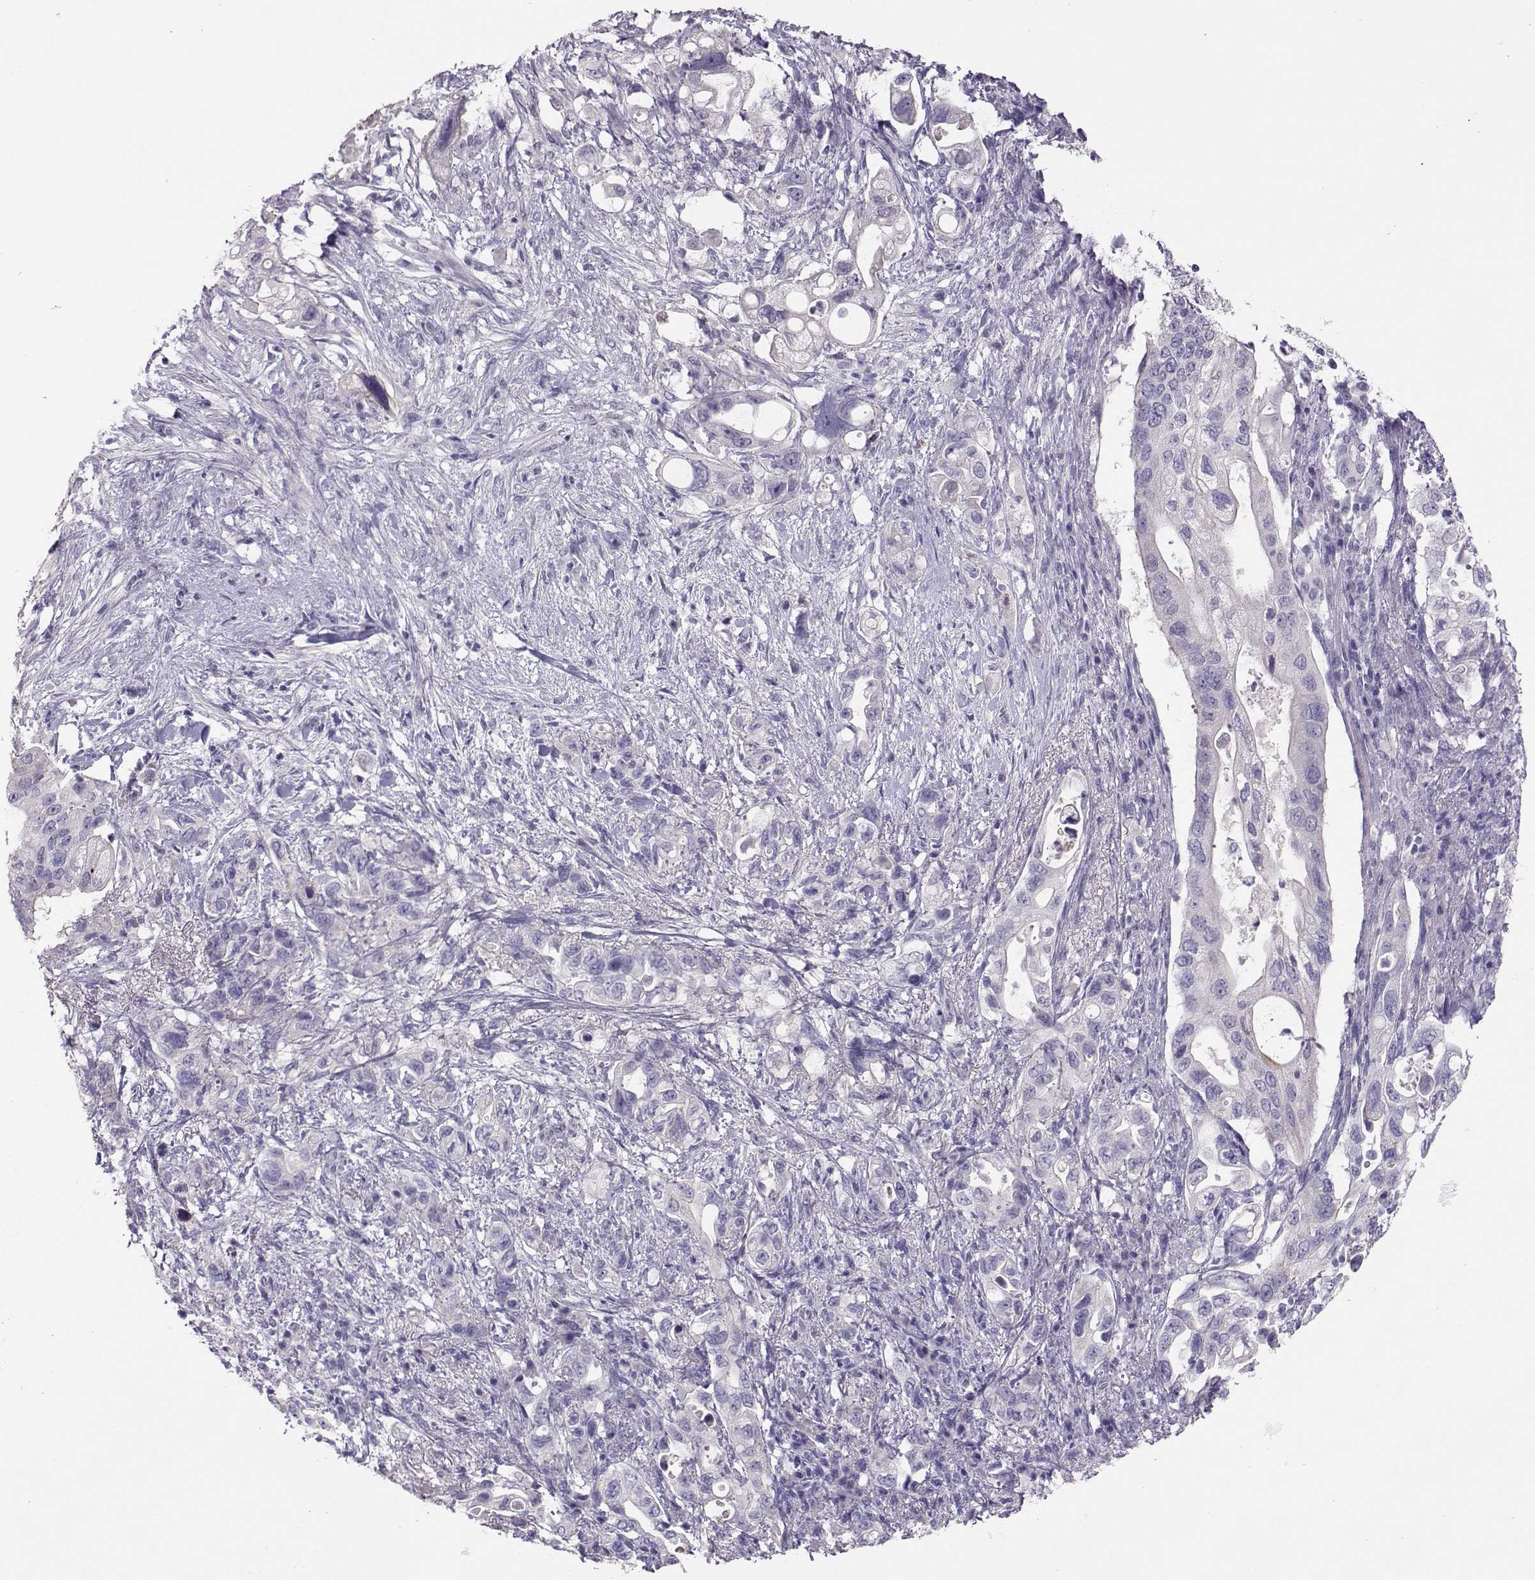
{"staining": {"intensity": "negative", "quantity": "none", "location": "none"}, "tissue": "pancreatic cancer", "cell_type": "Tumor cells", "image_type": "cancer", "snomed": [{"axis": "morphology", "description": "Adenocarcinoma, NOS"}, {"axis": "topography", "description": "Pancreas"}], "caption": "A high-resolution image shows IHC staining of pancreatic cancer (adenocarcinoma), which displays no significant expression in tumor cells. (DAB immunohistochemistry (IHC), high magnification).", "gene": "DNAAF1", "patient": {"sex": "female", "age": 72}}